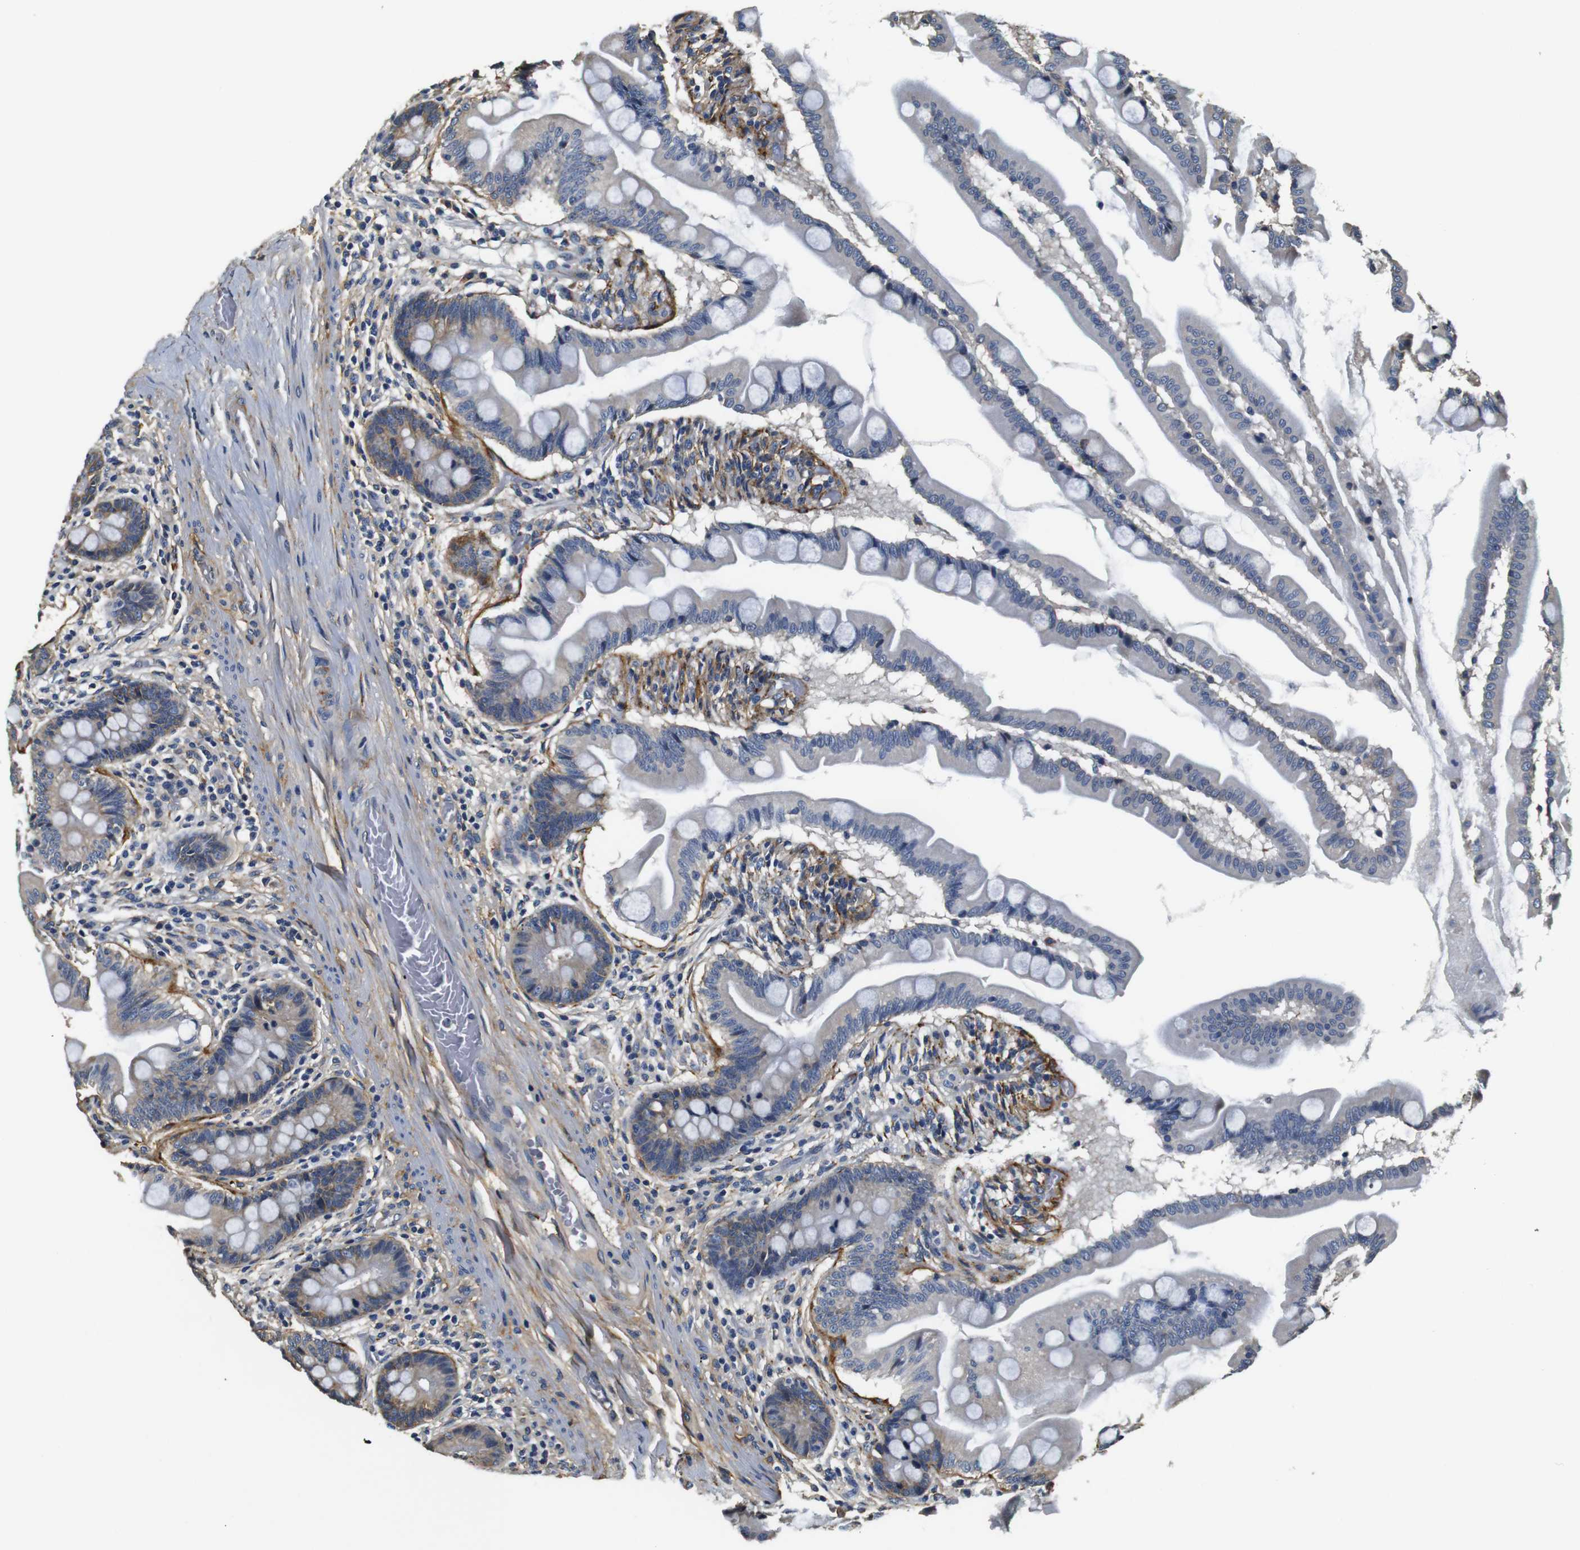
{"staining": {"intensity": "weak", "quantity": "<25%", "location": "cytoplasmic/membranous"}, "tissue": "small intestine", "cell_type": "Glandular cells", "image_type": "normal", "snomed": [{"axis": "morphology", "description": "Normal tissue, NOS"}, {"axis": "topography", "description": "Small intestine"}], "caption": "Protein analysis of benign small intestine demonstrates no significant staining in glandular cells. Brightfield microscopy of immunohistochemistry (IHC) stained with DAB (brown) and hematoxylin (blue), captured at high magnification.", "gene": "COL1A1", "patient": {"sex": "female", "age": 56}}